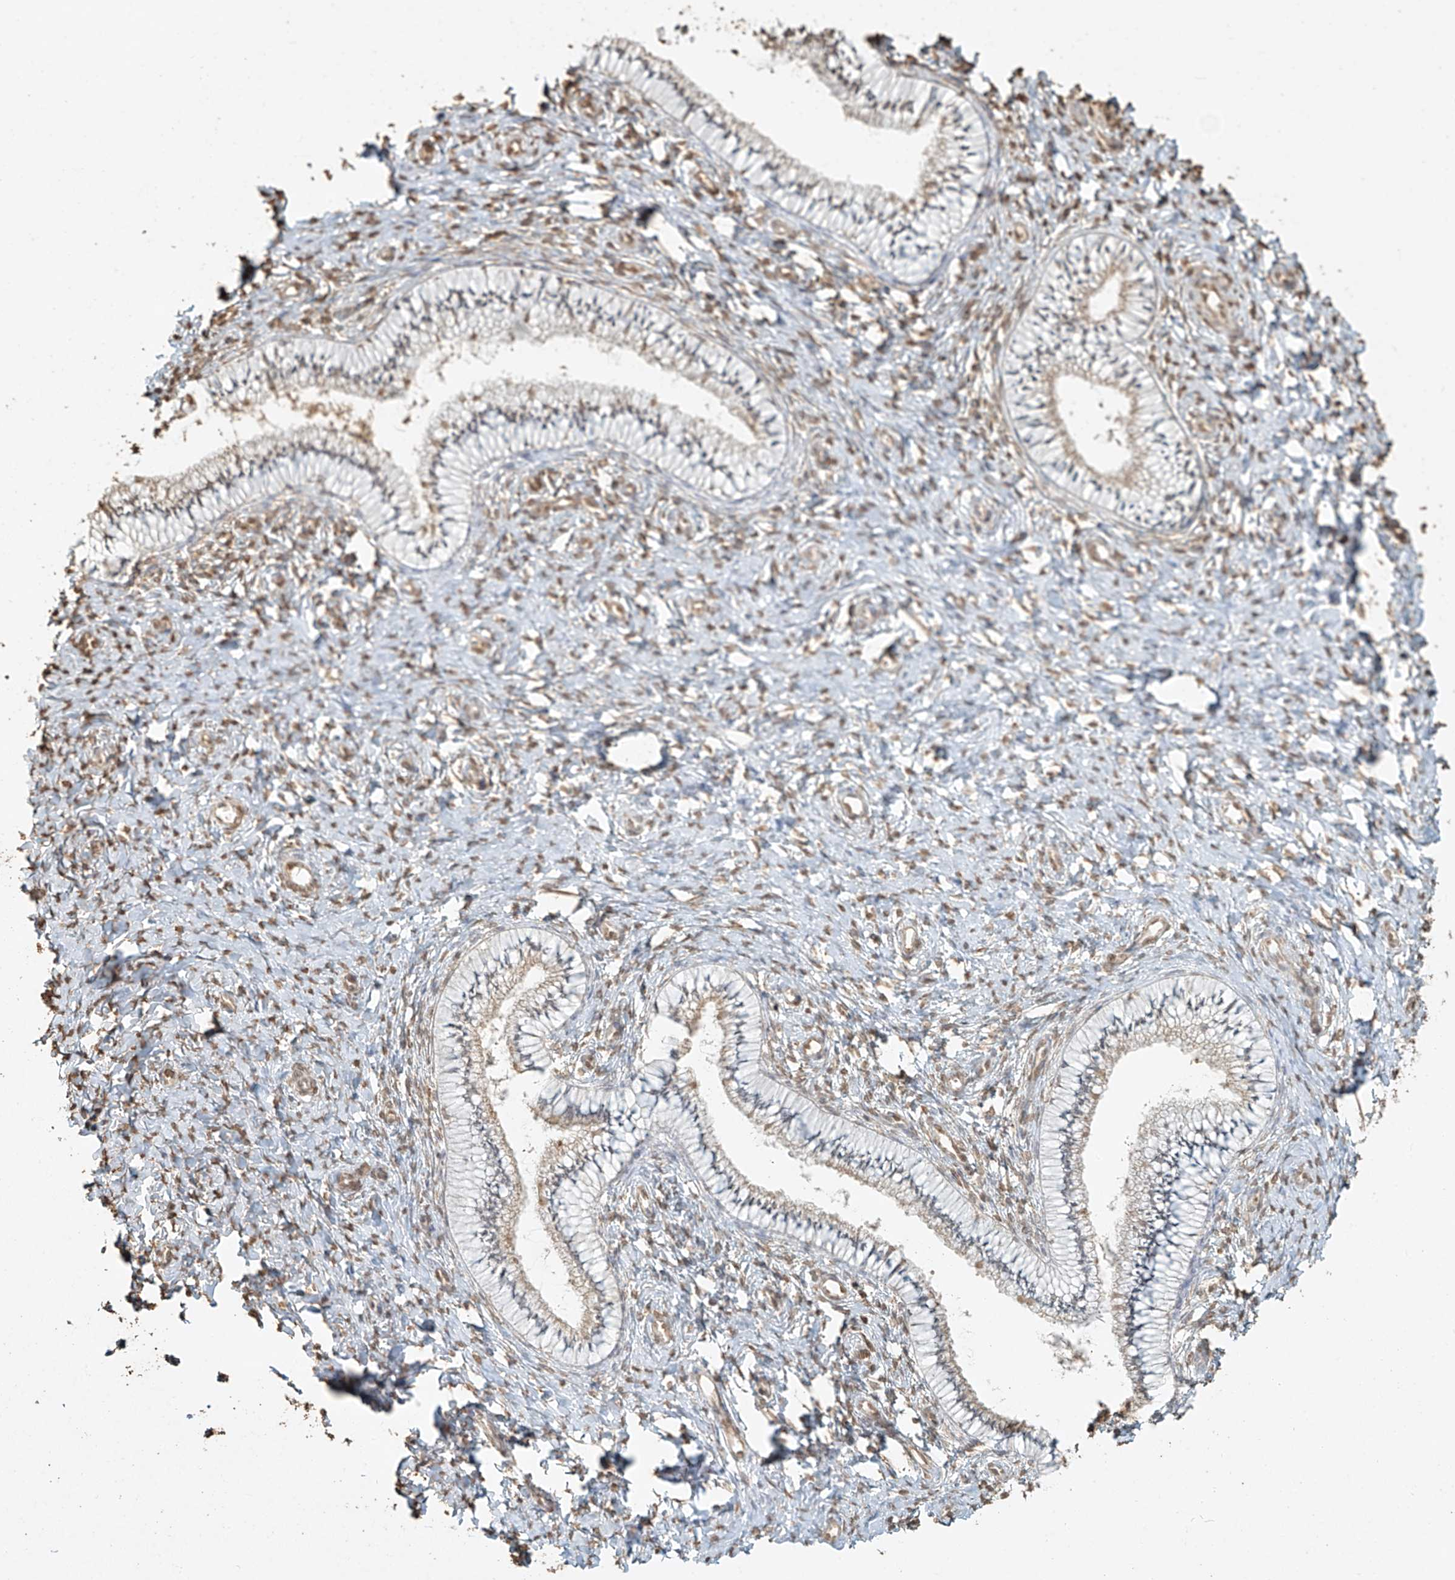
{"staining": {"intensity": "moderate", "quantity": "25%-75%", "location": "cytoplasmic/membranous,nuclear"}, "tissue": "cervix", "cell_type": "Glandular cells", "image_type": "normal", "snomed": [{"axis": "morphology", "description": "Normal tissue, NOS"}, {"axis": "topography", "description": "Cervix"}], "caption": "Benign cervix reveals moderate cytoplasmic/membranous,nuclear positivity in approximately 25%-75% of glandular cells.", "gene": "TIGAR", "patient": {"sex": "female", "age": 36}}